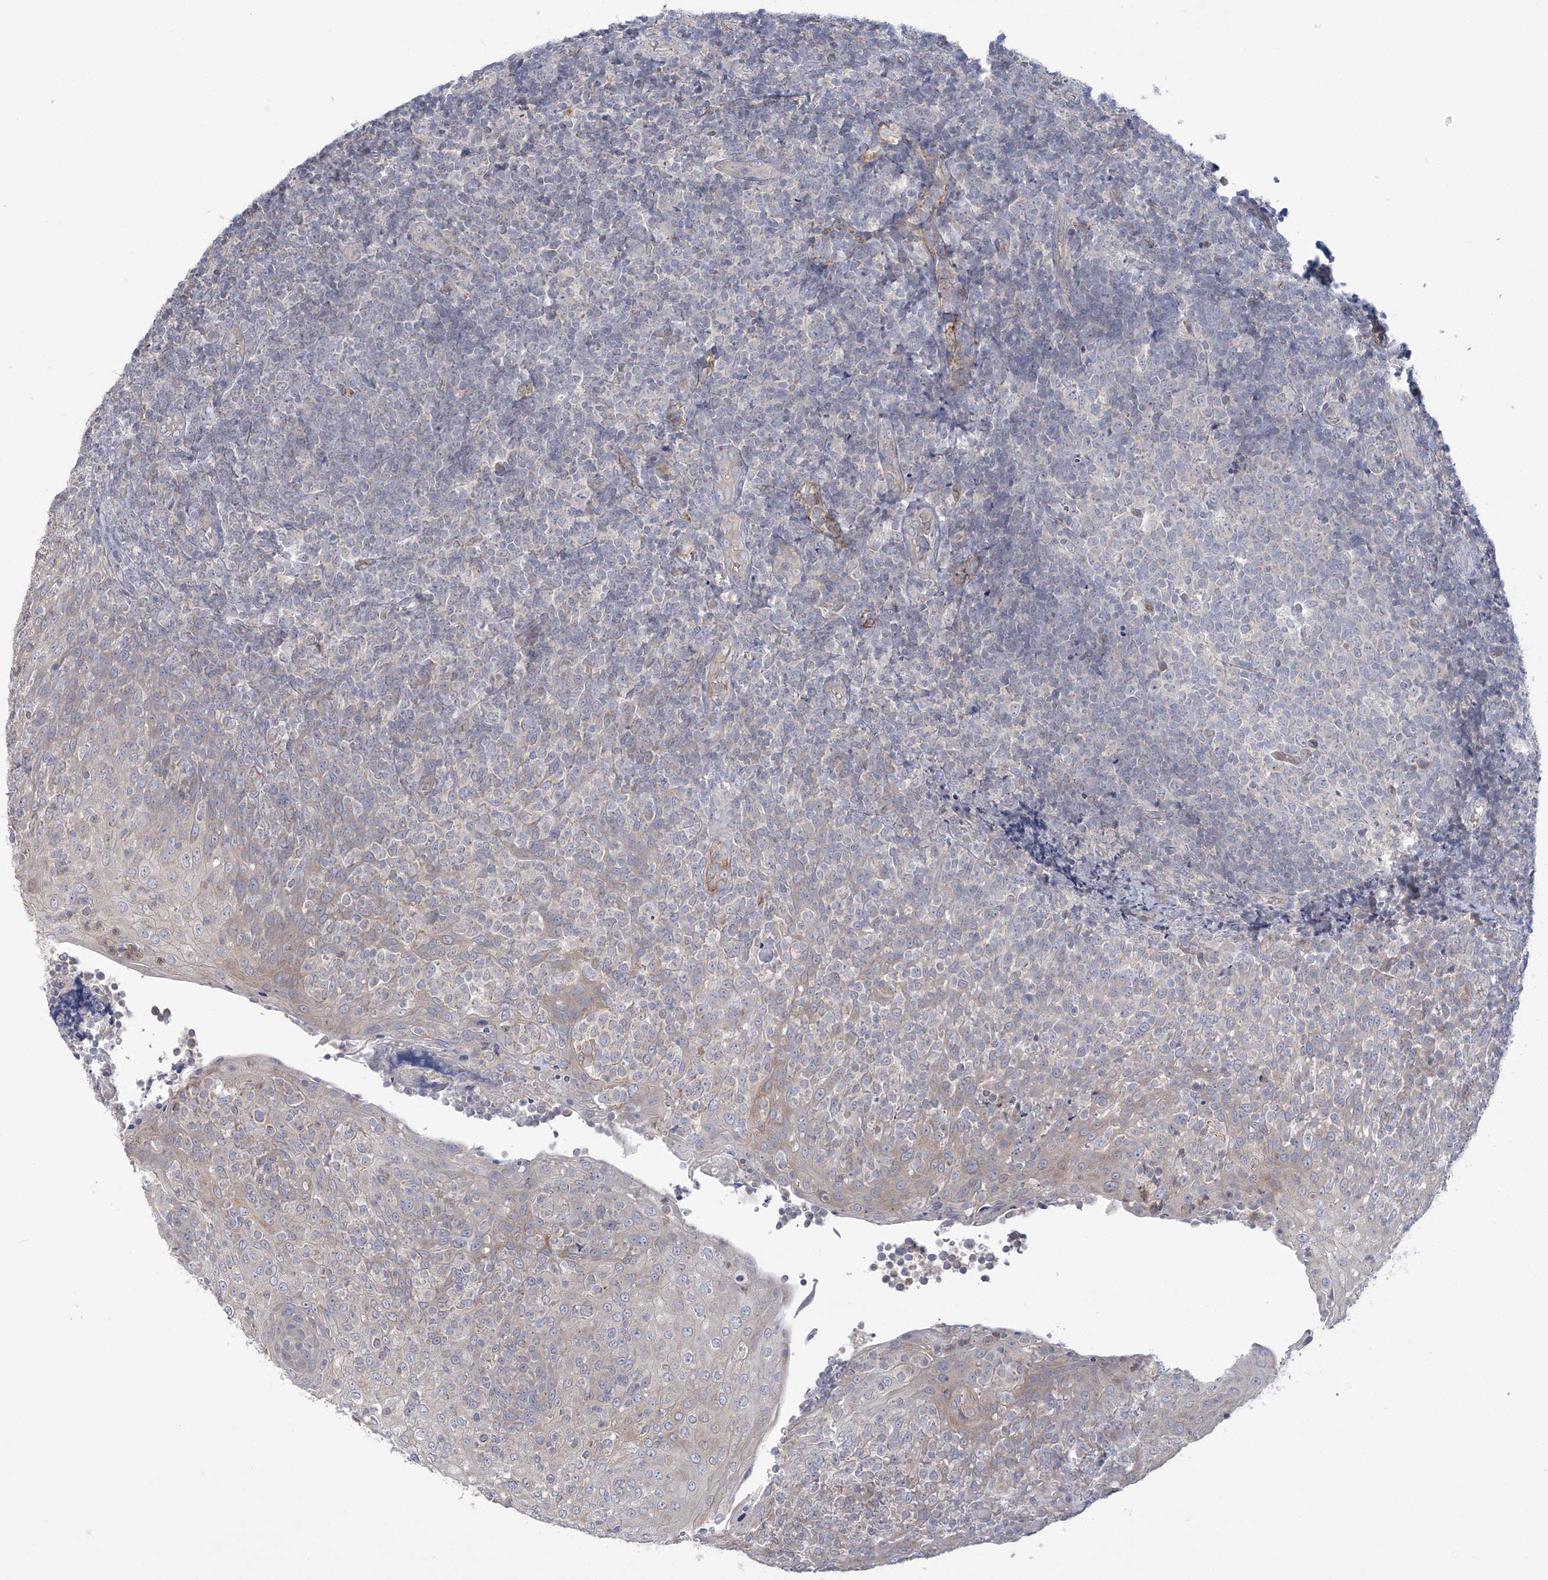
{"staining": {"intensity": "negative", "quantity": "none", "location": "none"}, "tissue": "tonsil", "cell_type": "Germinal center cells", "image_type": "normal", "snomed": [{"axis": "morphology", "description": "Normal tissue, NOS"}, {"axis": "topography", "description": "Tonsil"}], "caption": "IHC of normal tonsil demonstrates no expression in germinal center cells.", "gene": "FARSB", "patient": {"sex": "female", "age": 19}}